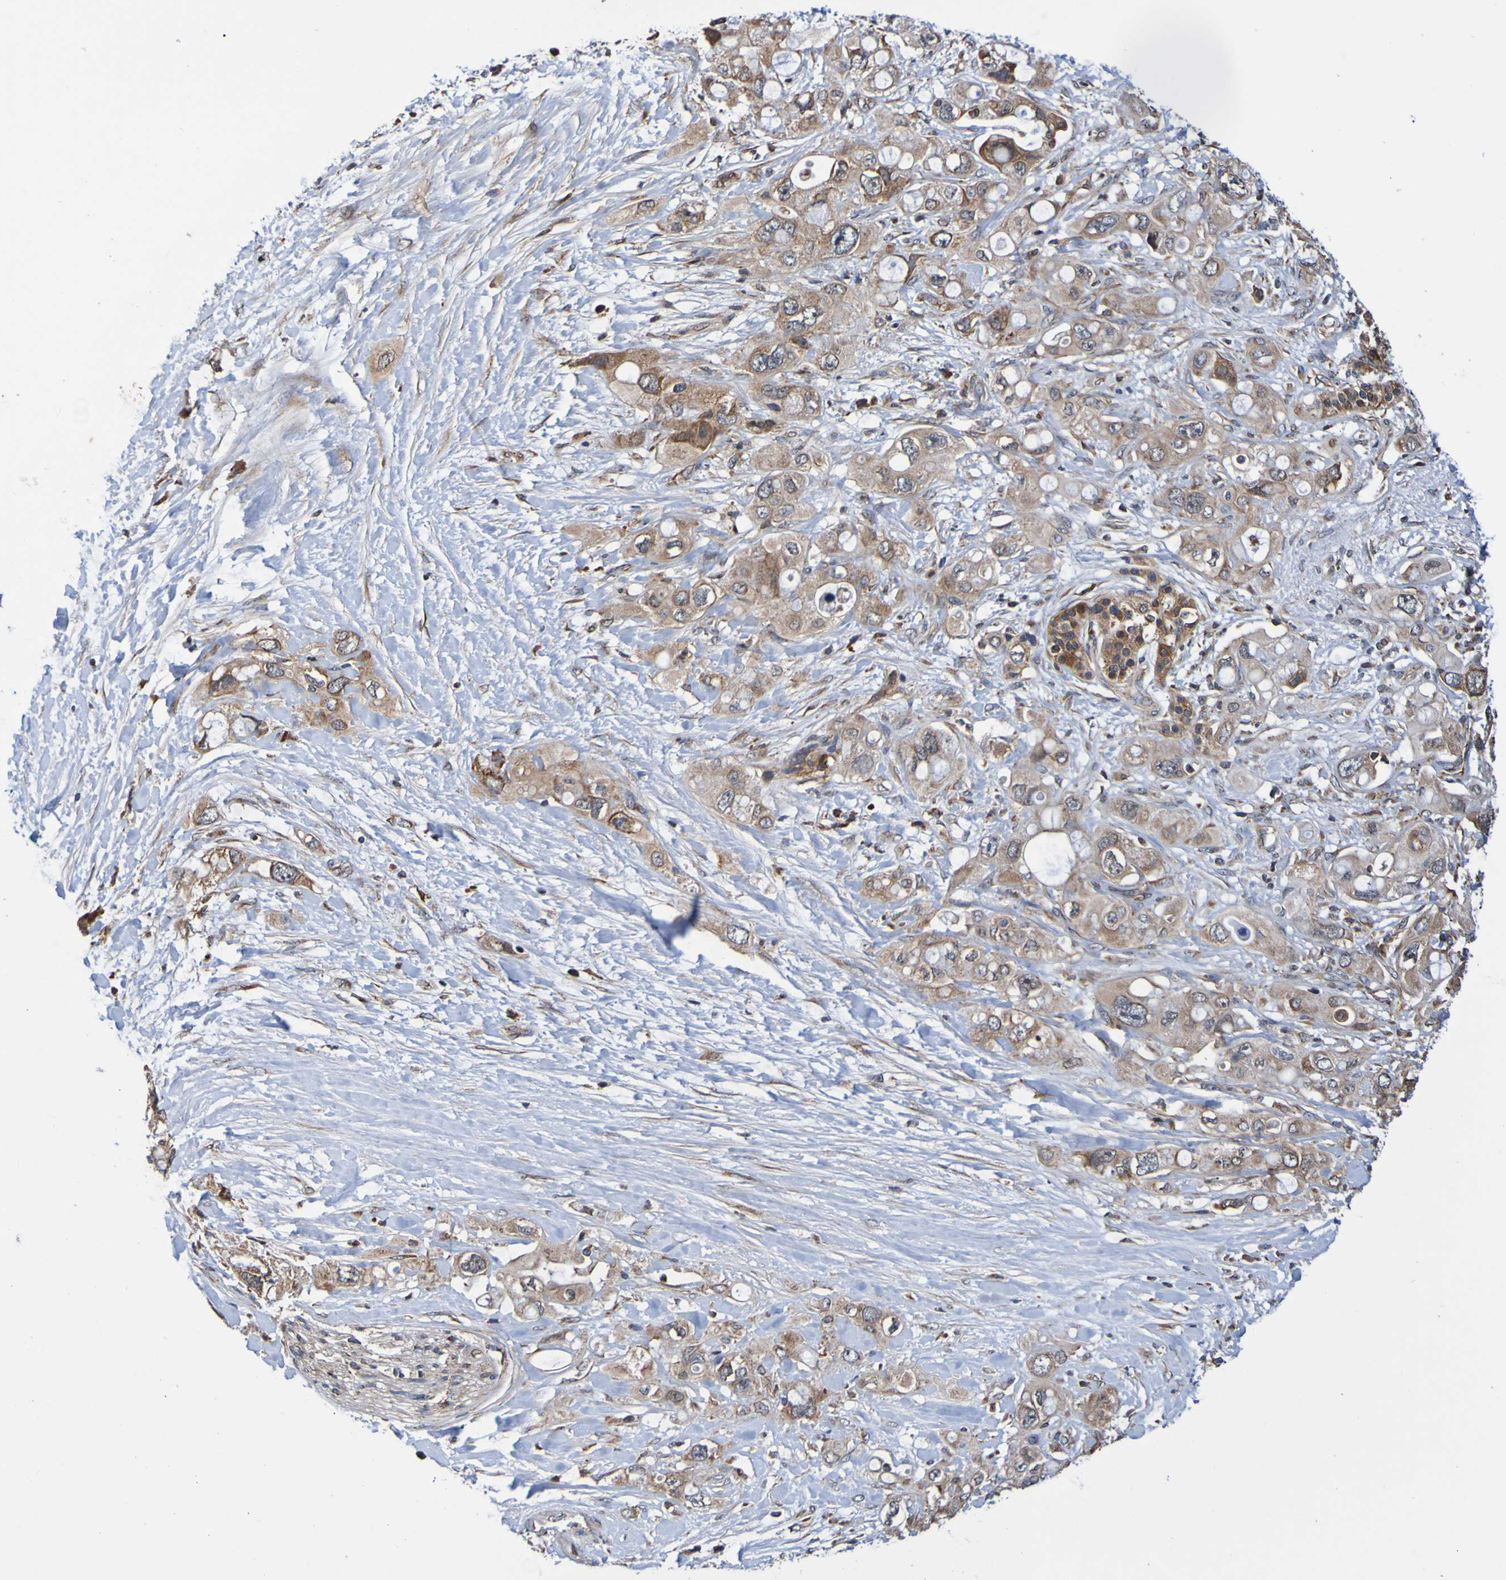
{"staining": {"intensity": "moderate", "quantity": ">75%", "location": "cytoplasmic/membranous"}, "tissue": "pancreatic cancer", "cell_type": "Tumor cells", "image_type": "cancer", "snomed": [{"axis": "morphology", "description": "Adenocarcinoma, NOS"}, {"axis": "topography", "description": "Pancreas"}], "caption": "Immunohistochemistry photomicrograph of neoplastic tissue: human pancreatic adenocarcinoma stained using immunohistochemistry demonstrates medium levels of moderate protein expression localized specifically in the cytoplasmic/membranous of tumor cells, appearing as a cytoplasmic/membranous brown color.", "gene": "AXIN1", "patient": {"sex": "female", "age": 56}}